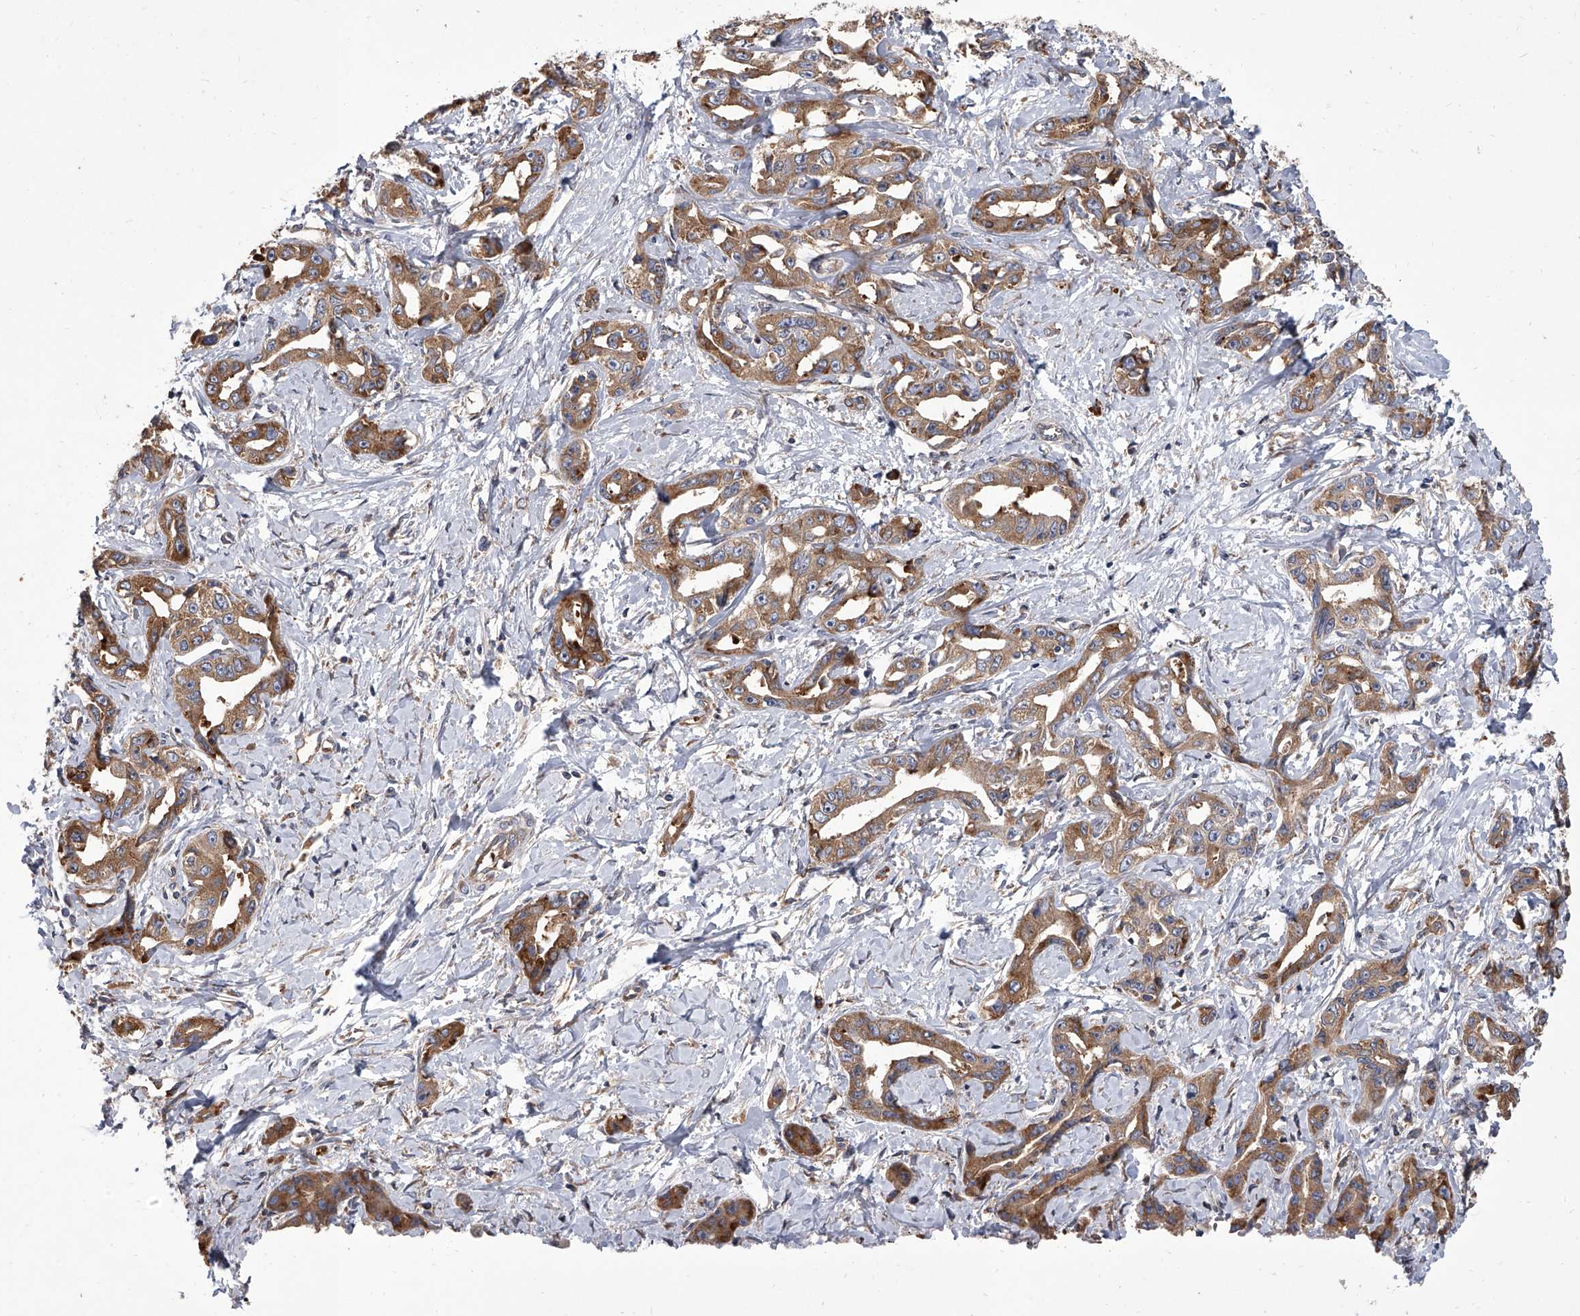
{"staining": {"intensity": "moderate", "quantity": ">75%", "location": "cytoplasmic/membranous"}, "tissue": "liver cancer", "cell_type": "Tumor cells", "image_type": "cancer", "snomed": [{"axis": "morphology", "description": "Cholangiocarcinoma"}, {"axis": "topography", "description": "Liver"}], "caption": "Brown immunohistochemical staining in human cholangiocarcinoma (liver) demonstrates moderate cytoplasmic/membranous expression in about >75% of tumor cells. The protein of interest is stained brown, and the nuclei are stained in blue (DAB (3,3'-diaminobenzidine) IHC with brightfield microscopy, high magnification).", "gene": "EIF2S2", "patient": {"sex": "male", "age": 59}}